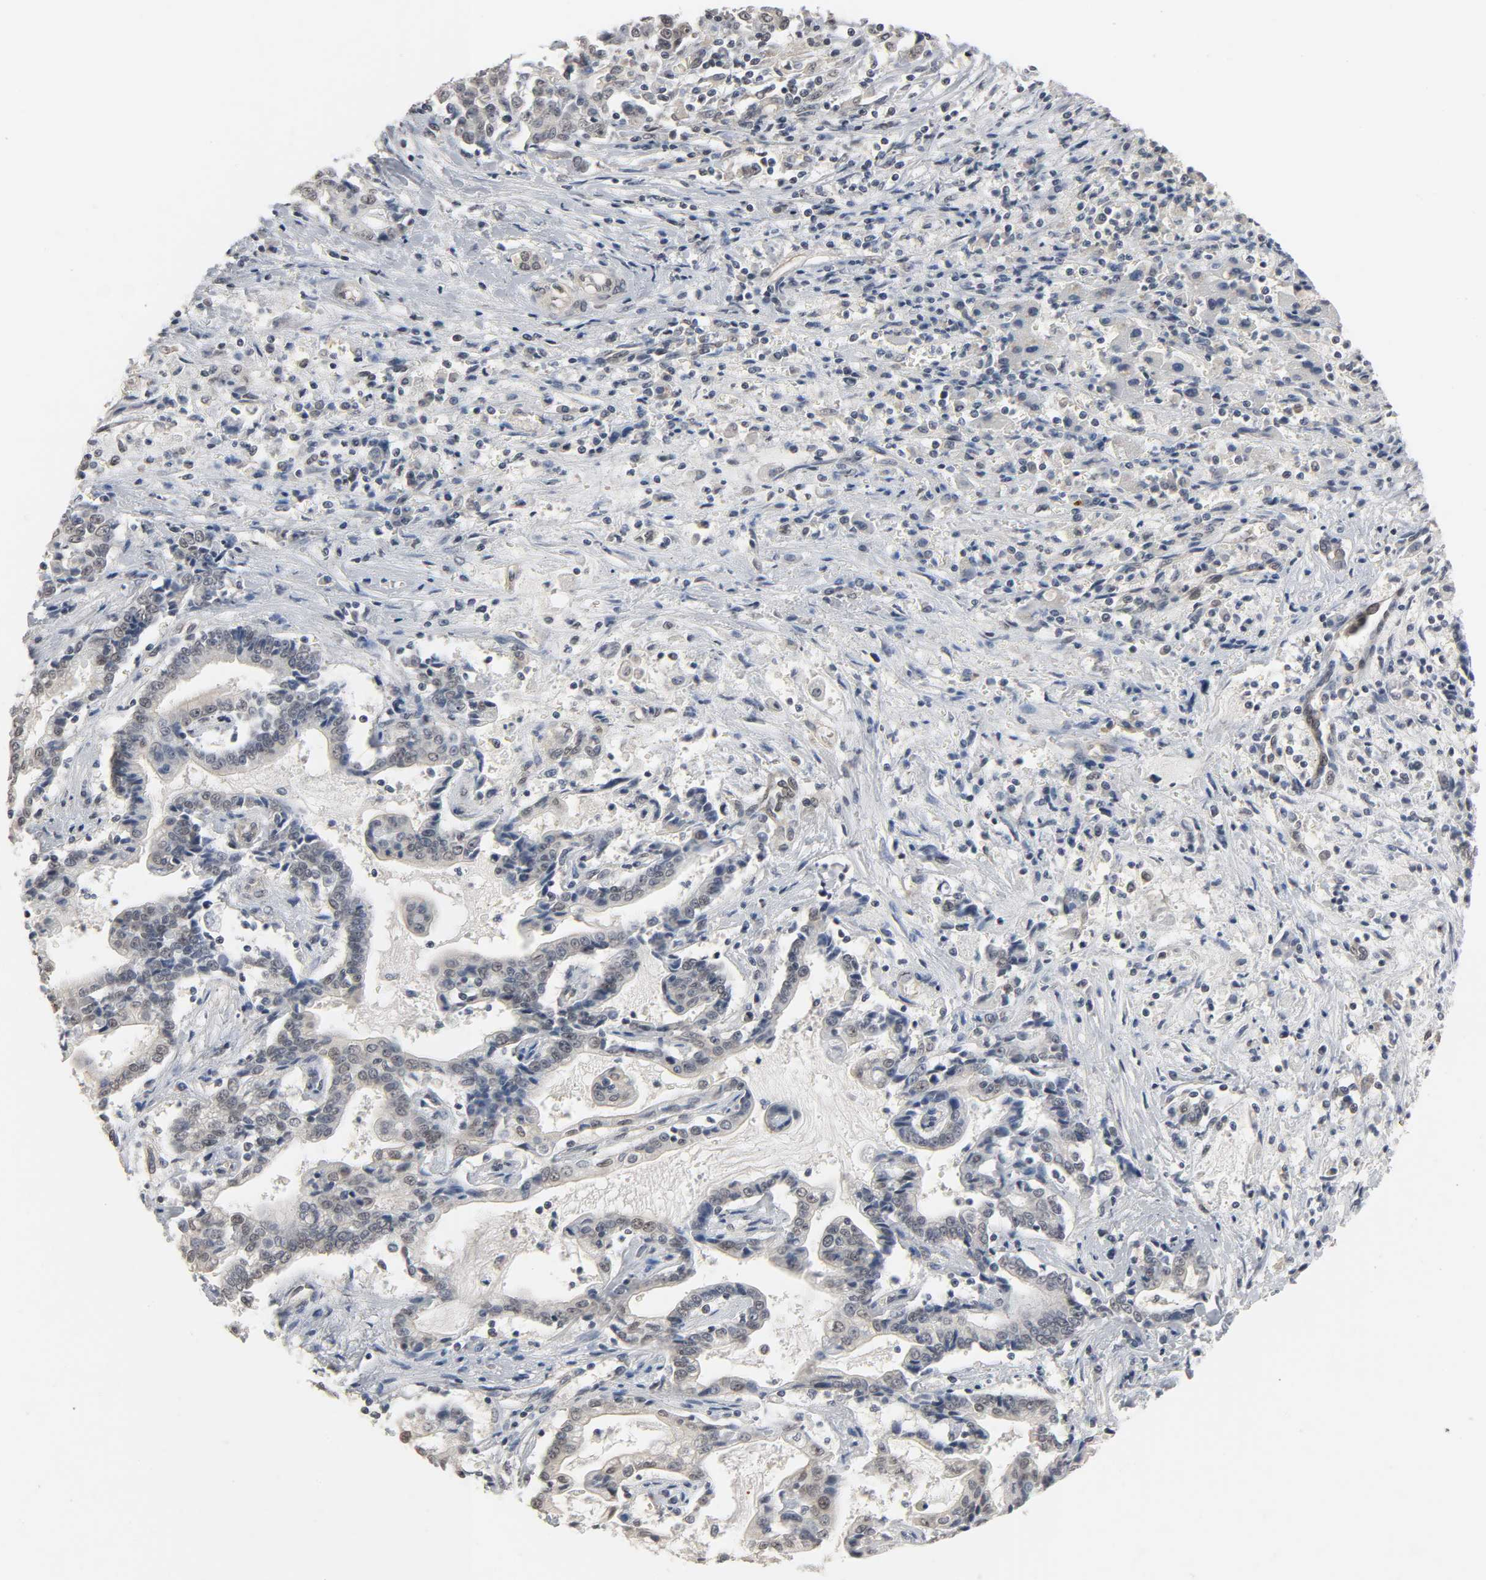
{"staining": {"intensity": "negative", "quantity": "none", "location": "none"}, "tissue": "liver cancer", "cell_type": "Tumor cells", "image_type": "cancer", "snomed": [{"axis": "morphology", "description": "Cholangiocarcinoma"}, {"axis": "topography", "description": "Liver"}], "caption": "Immunohistochemistry of liver cholangiocarcinoma displays no positivity in tumor cells.", "gene": "ACSS2", "patient": {"sex": "male", "age": 57}}